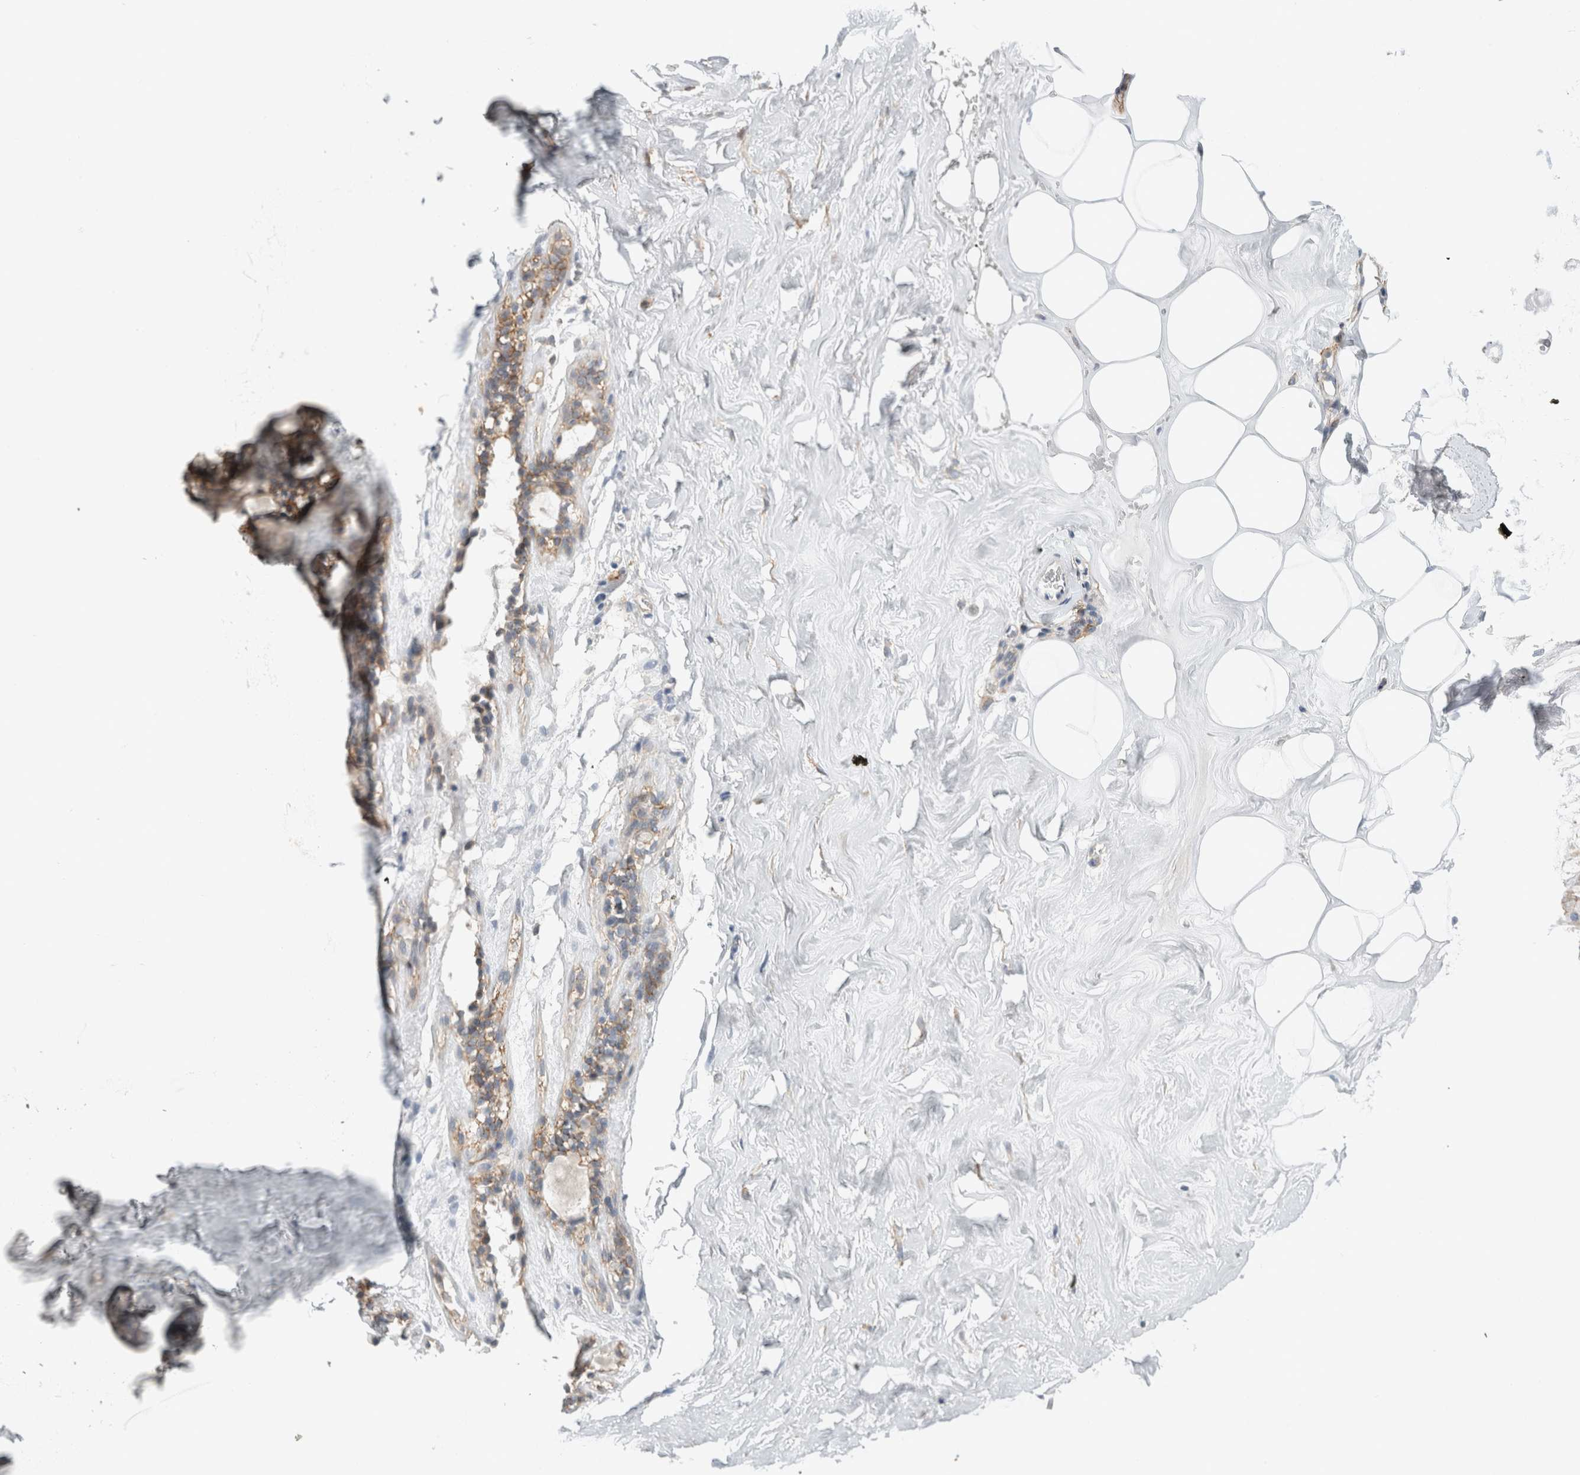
{"staining": {"intensity": "negative", "quantity": "none", "location": "none"}, "tissue": "adipose tissue", "cell_type": "Adipocytes", "image_type": "normal", "snomed": [{"axis": "morphology", "description": "Normal tissue, NOS"}, {"axis": "morphology", "description": "Fibrosis, NOS"}, {"axis": "topography", "description": "Breast"}, {"axis": "topography", "description": "Adipose tissue"}], "caption": "Normal adipose tissue was stained to show a protein in brown. There is no significant staining in adipocytes. (DAB (3,3'-diaminobenzidine) immunohistochemistry (IHC) visualized using brightfield microscopy, high magnification).", "gene": "ERCC6L2", "patient": {"sex": "female", "age": 39}}